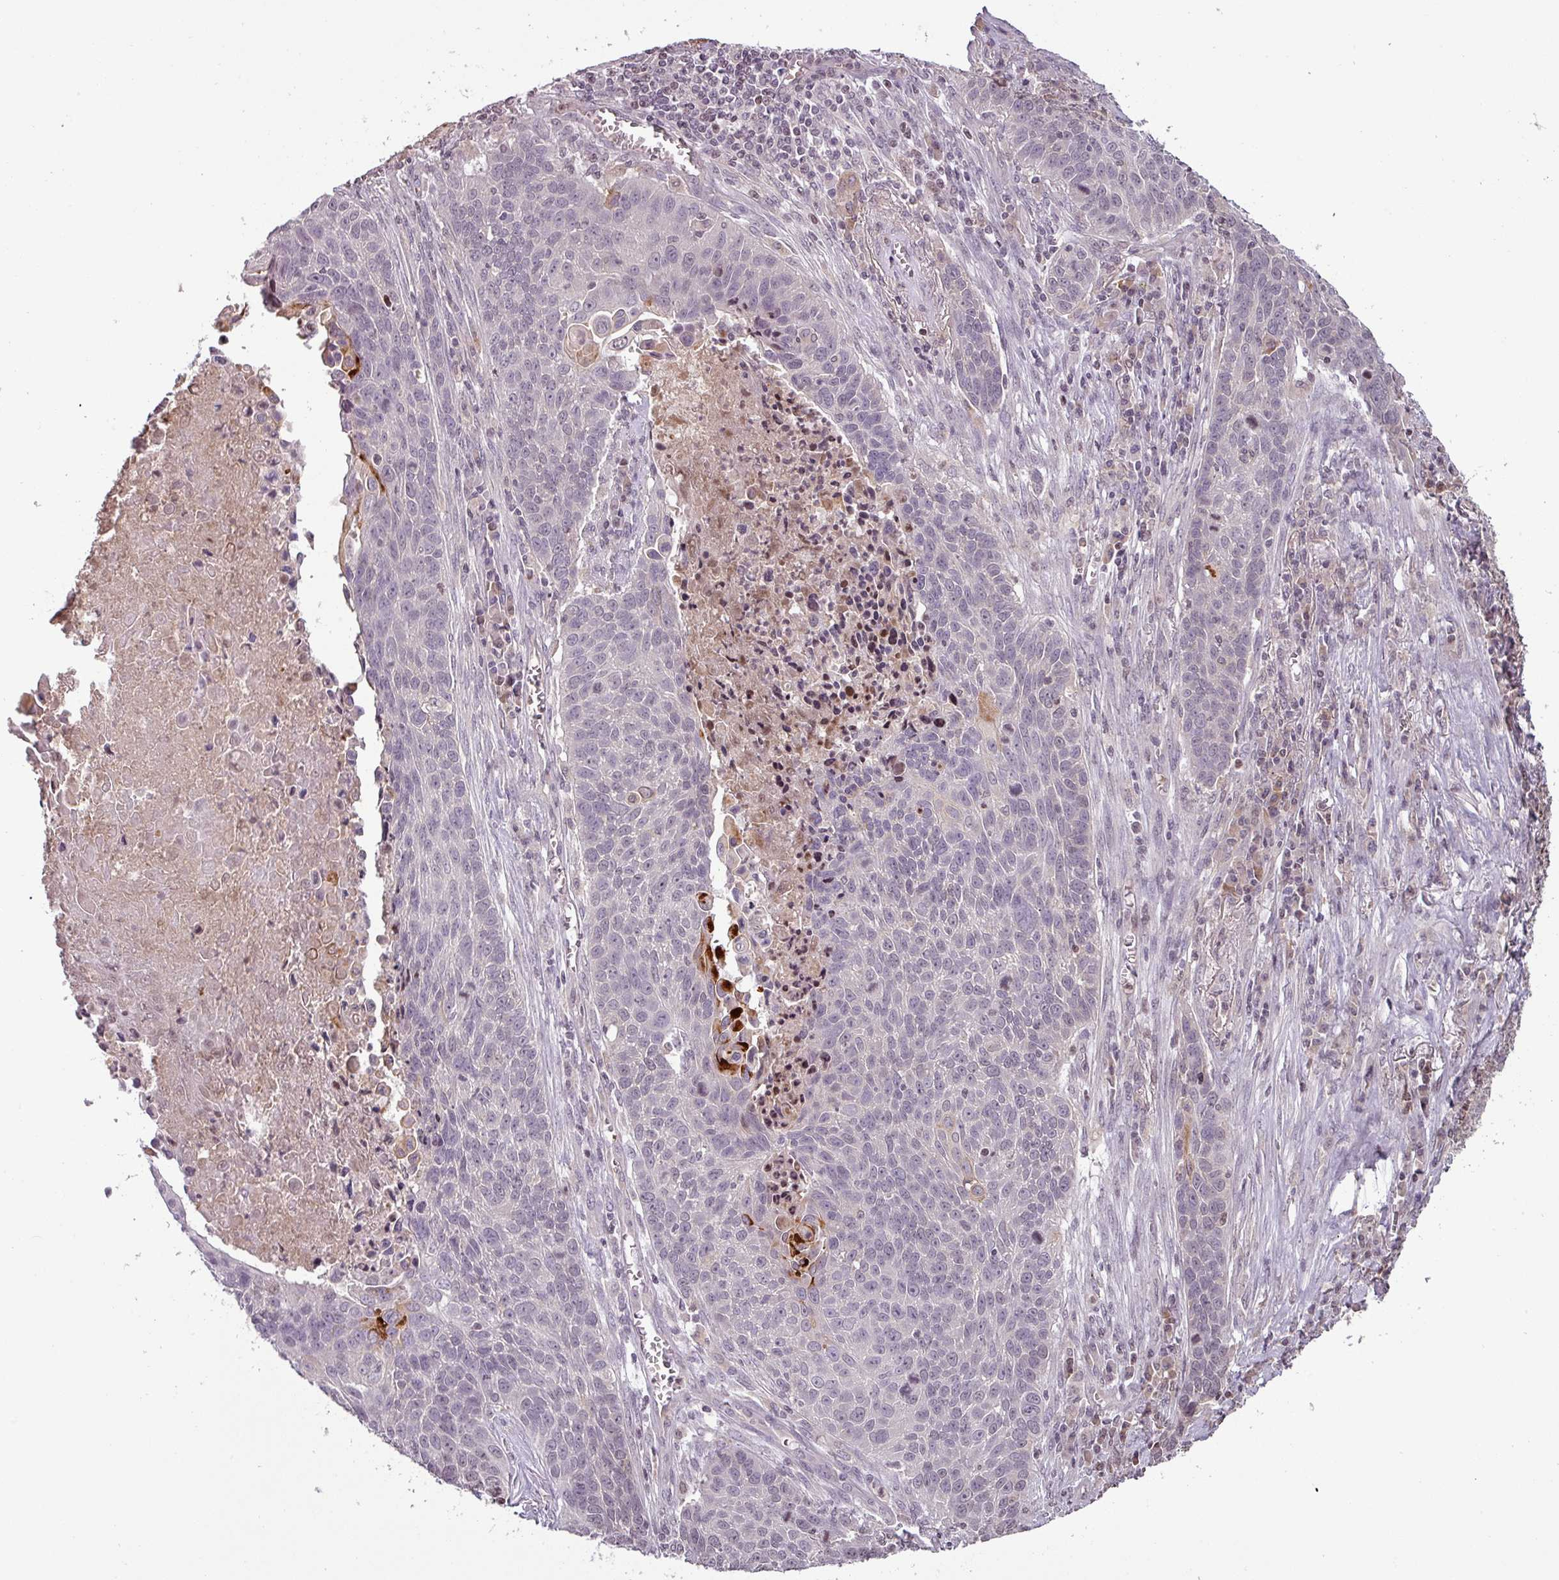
{"staining": {"intensity": "negative", "quantity": "none", "location": "none"}, "tissue": "lung cancer", "cell_type": "Tumor cells", "image_type": "cancer", "snomed": [{"axis": "morphology", "description": "Squamous cell carcinoma, NOS"}, {"axis": "topography", "description": "Lung"}], "caption": "Tumor cells are negative for brown protein staining in lung cancer (squamous cell carcinoma).", "gene": "SLC5A10", "patient": {"sex": "male", "age": 78}}